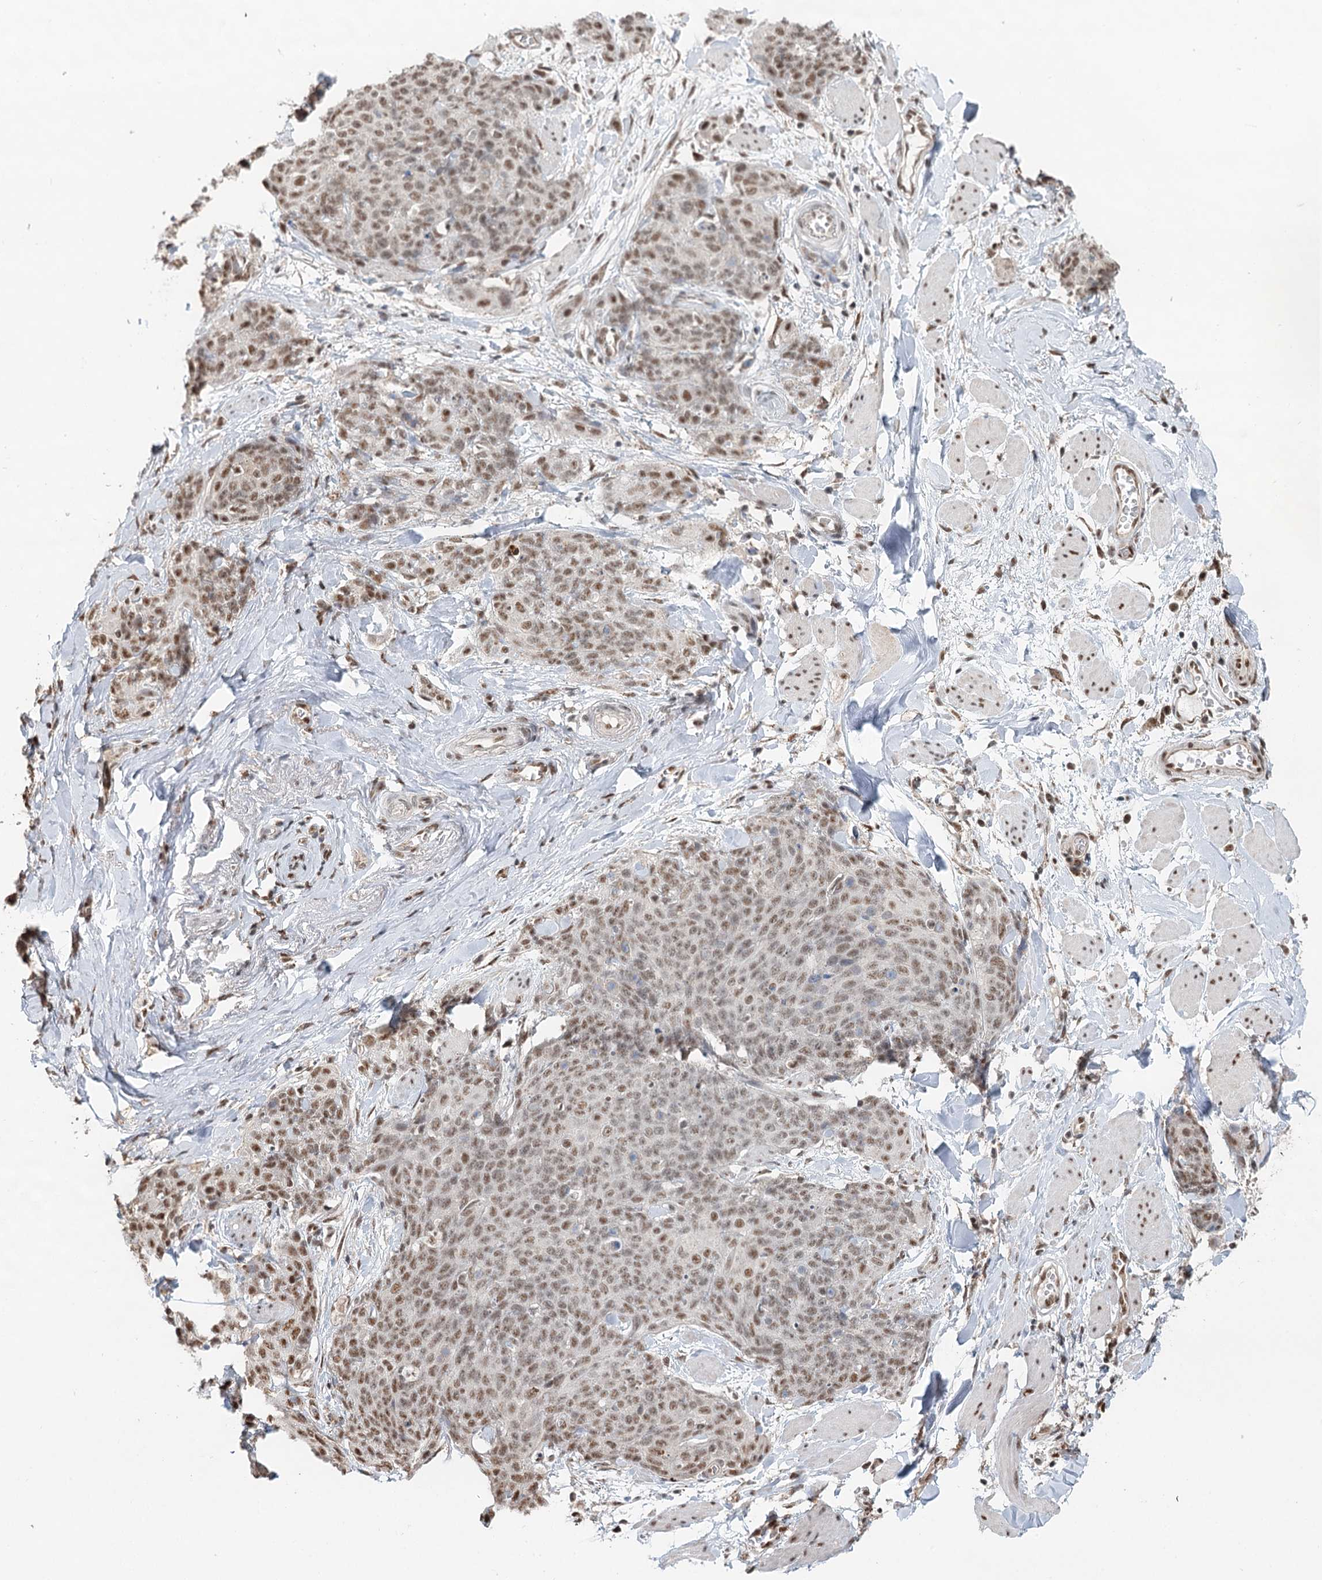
{"staining": {"intensity": "moderate", "quantity": ">75%", "location": "nuclear"}, "tissue": "skin cancer", "cell_type": "Tumor cells", "image_type": "cancer", "snomed": [{"axis": "morphology", "description": "Squamous cell carcinoma, NOS"}, {"axis": "topography", "description": "Skin"}, {"axis": "topography", "description": "Vulva"}], "caption": "Immunohistochemical staining of skin cancer reveals medium levels of moderate nuclear protein staining in about >75% of tumor cells.", "gene": "GPALPP1", "patient": {"sex": "female", "age": 85}}